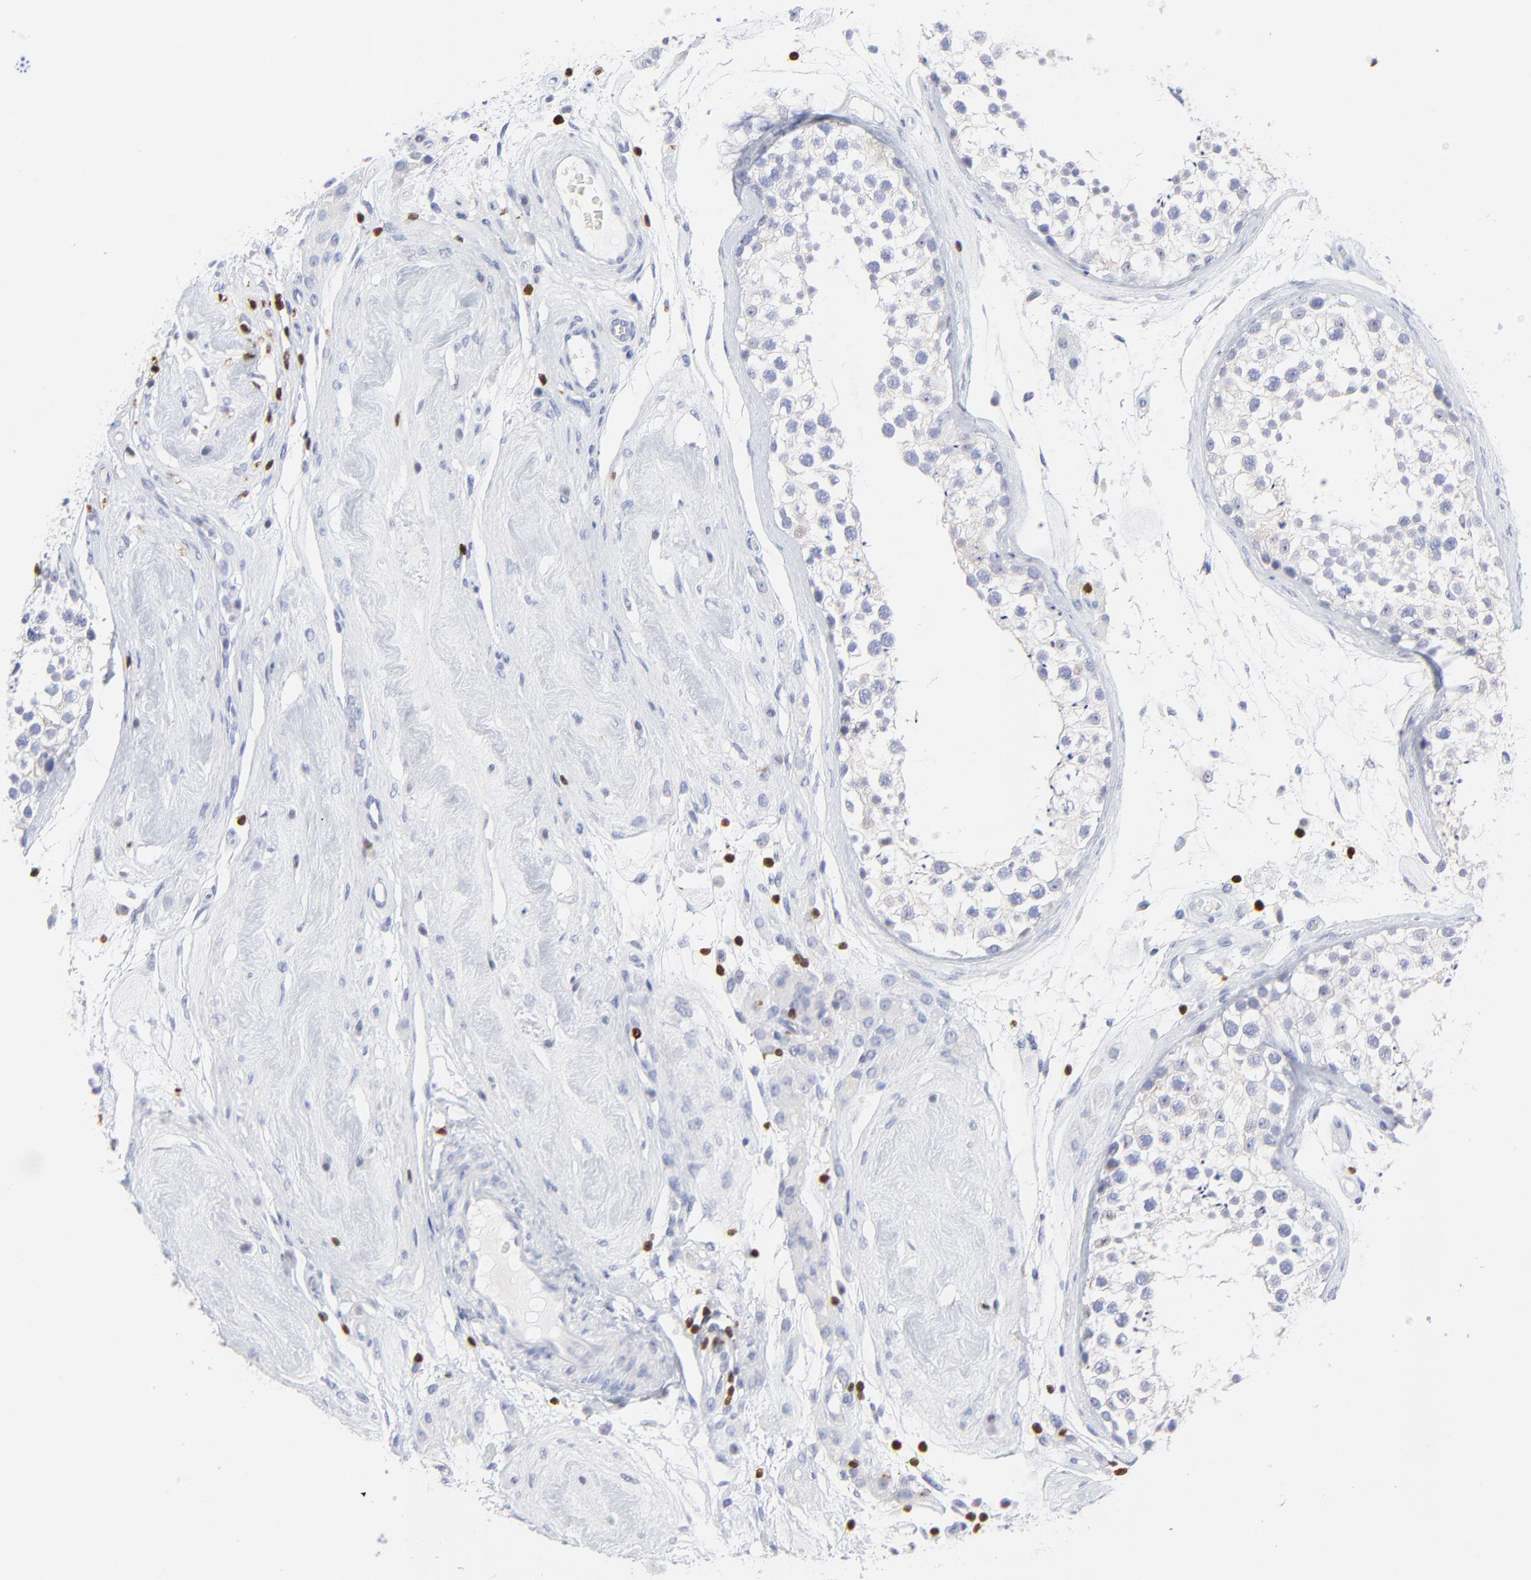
{"staining": {"intensity": "negative", "quantity": "none", "location": "none"}, "tissue": "testis", "cell_type": "Cells in seminiferous ducts", "image_type": "normal", "snomed": [{"axis": "morphology", "description": "Normal tissue, NOS"}, {"axis": "topography", "description": "Testis"}], "caption": "Immunohistochemistry micrograph of unremarkable human testis stained for a protein (brown), which exhibits no positivity in cells in seminiferous ducts.", "gene": "ZAP70", "patient": {"sex": "male", "age": 46}}